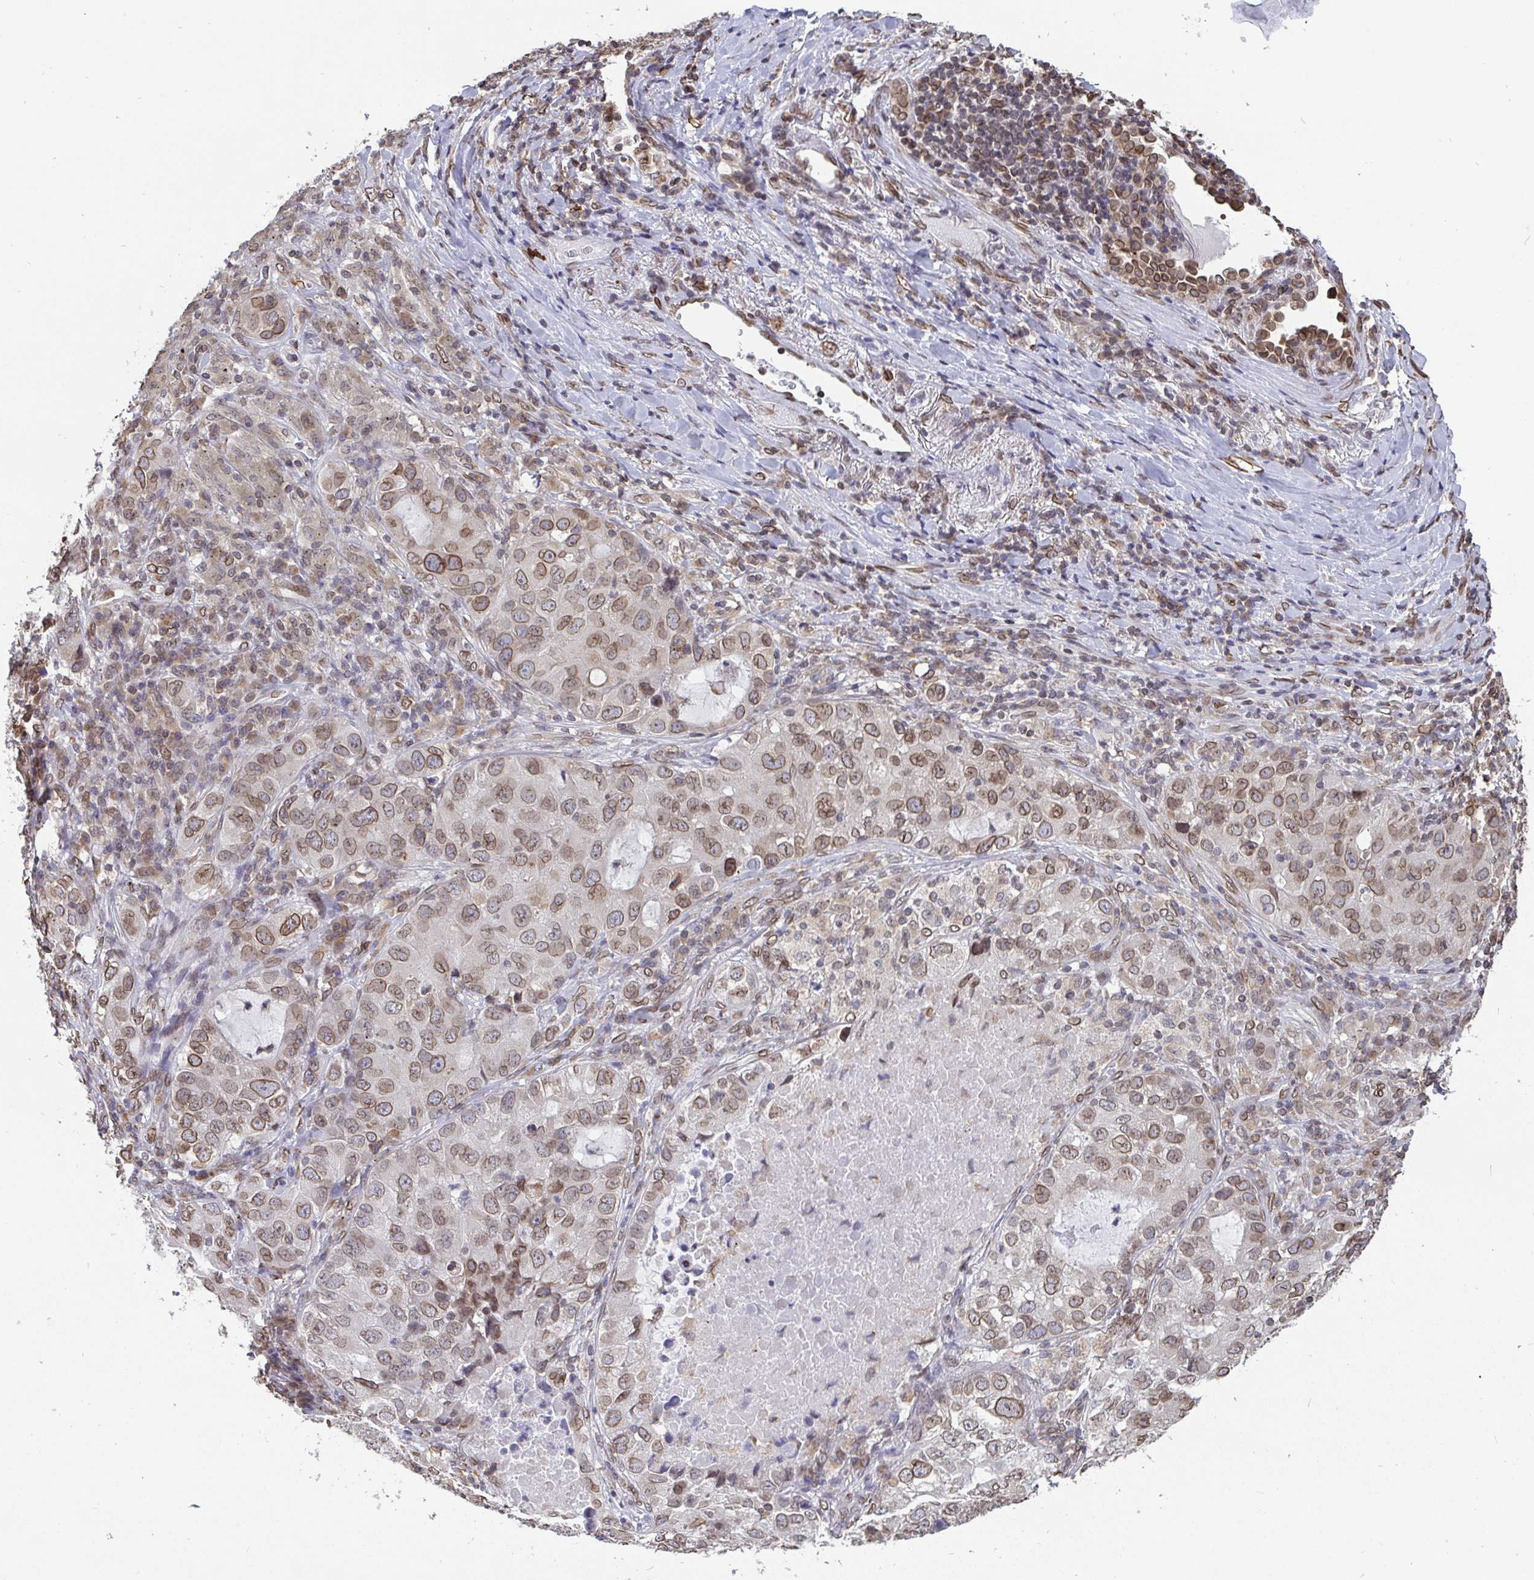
{"staining": {"intensity": "moderate", "quantity": ">75%", "location": "cytoplasmic/membranous,nuclear"}, "tissue": "lung cancer", "cell_type": "Tumor cells", "image_type": "cancer", "snomed": [{"axis": "morphology", "description": "Normal morphology"}, {"axis": "morphology", "description": "Adenocarcinoma, NOS"}, {"axis": "topography", "description": "Lymph node"}, {"axis": "topography", "description": "Lung"}], "caption": "Lung cancer stained with a brown dye shows moderate cytoplasmic/membranous and nuclear positive expression in about >75% of tumor cells.", "gene": "EMD", "patient": {"sex": "female", "age": 51}}